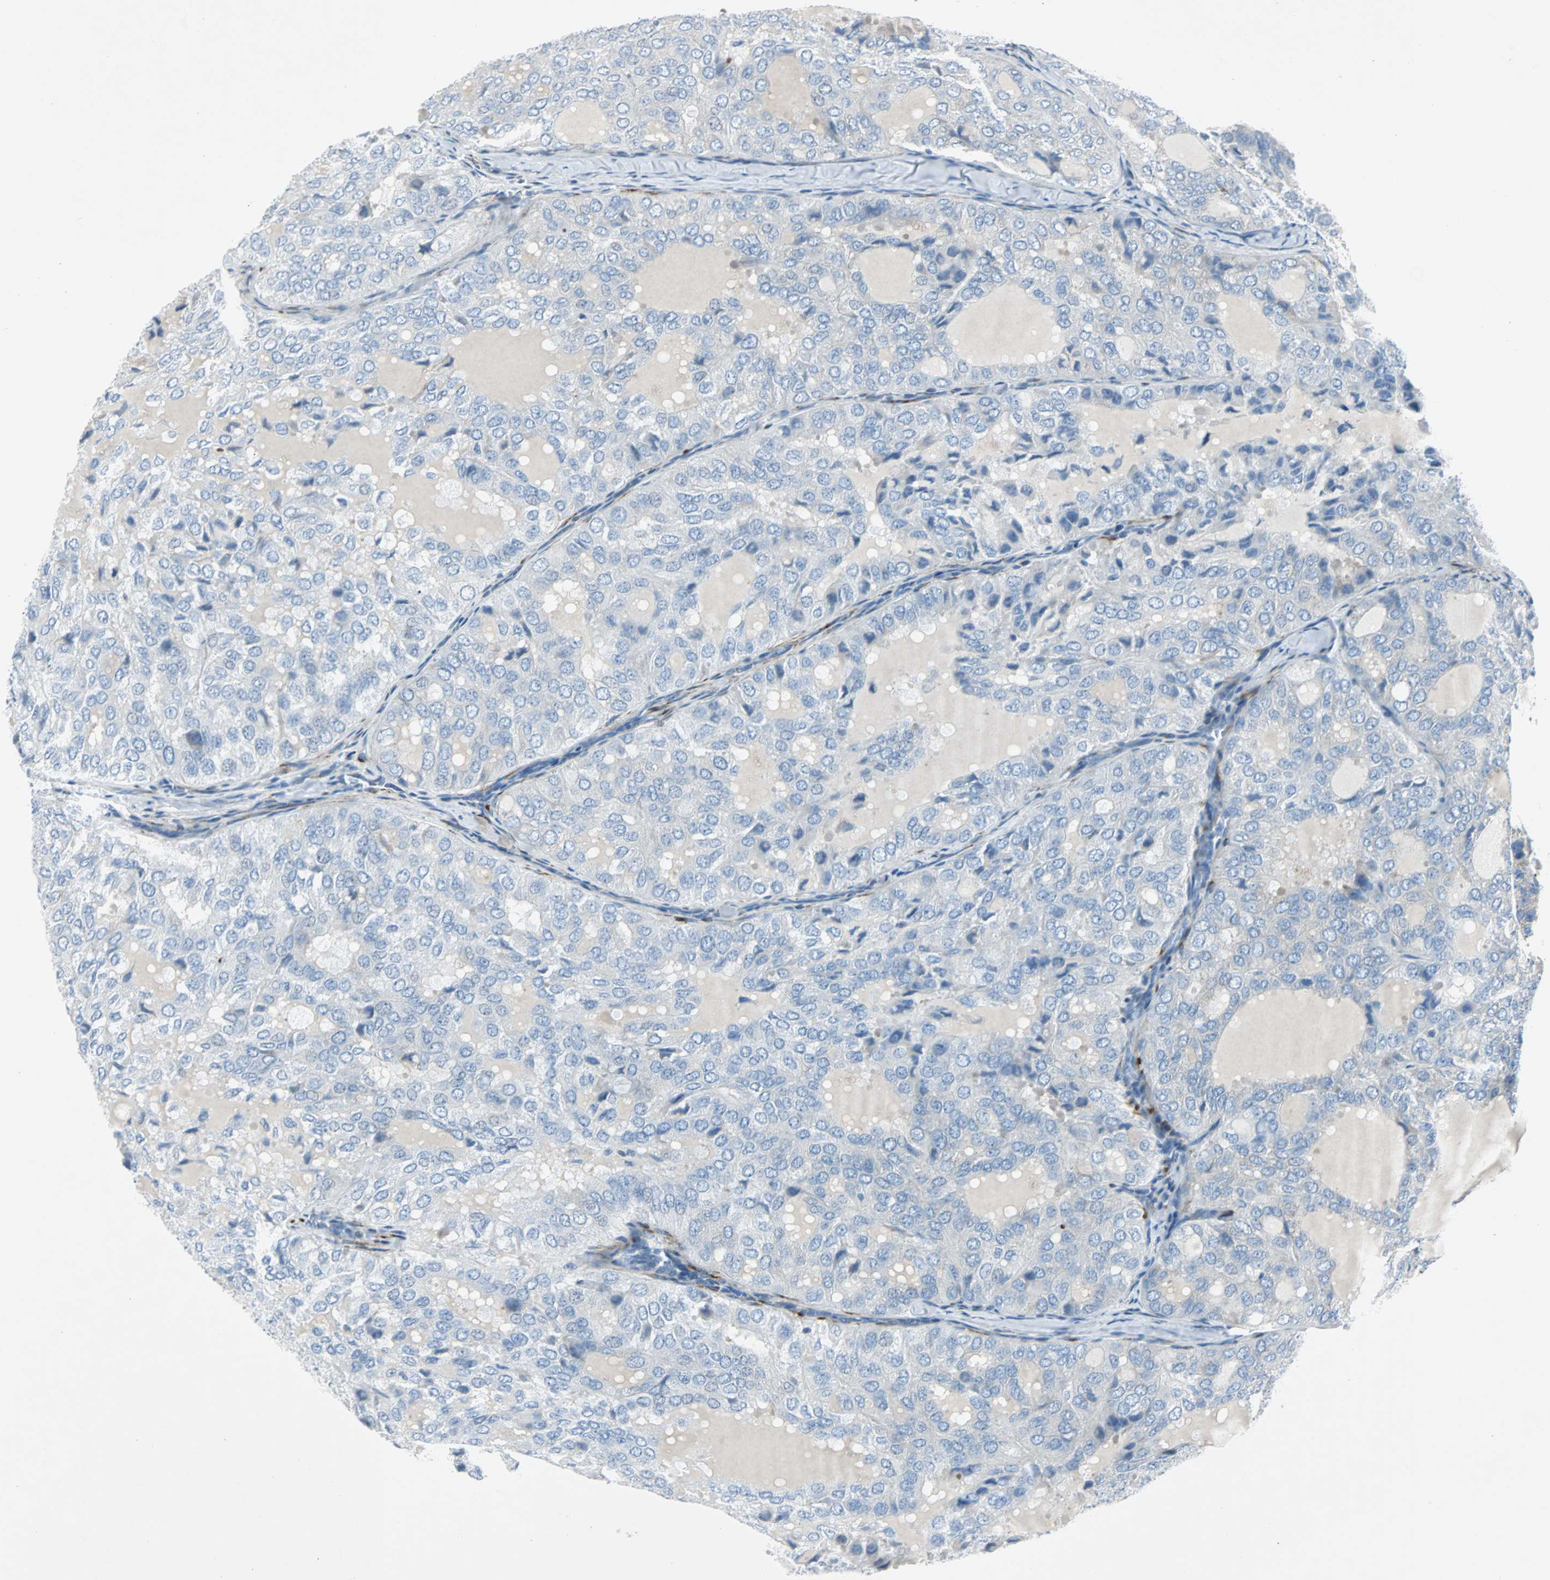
{"staining": {"intensity": "negative", "quantity": "none", "location": "none"}, "tissue": "thyroid cancer", "cell_type": "Tumor cells", "image_type": "cancer", "snomed": [{"axis": "morphology", "description": "Follicular adenoma carcinoma, NOS"}, {"axis": "topography", "description": "Thyroid gland"}], "caption": "Micrograph shows no significant protein positivity in tumor cells of thyroid follicular adenoma carcinoma.", "gene": "BBC3", "patient": {"sex": "male", "age": 75}}